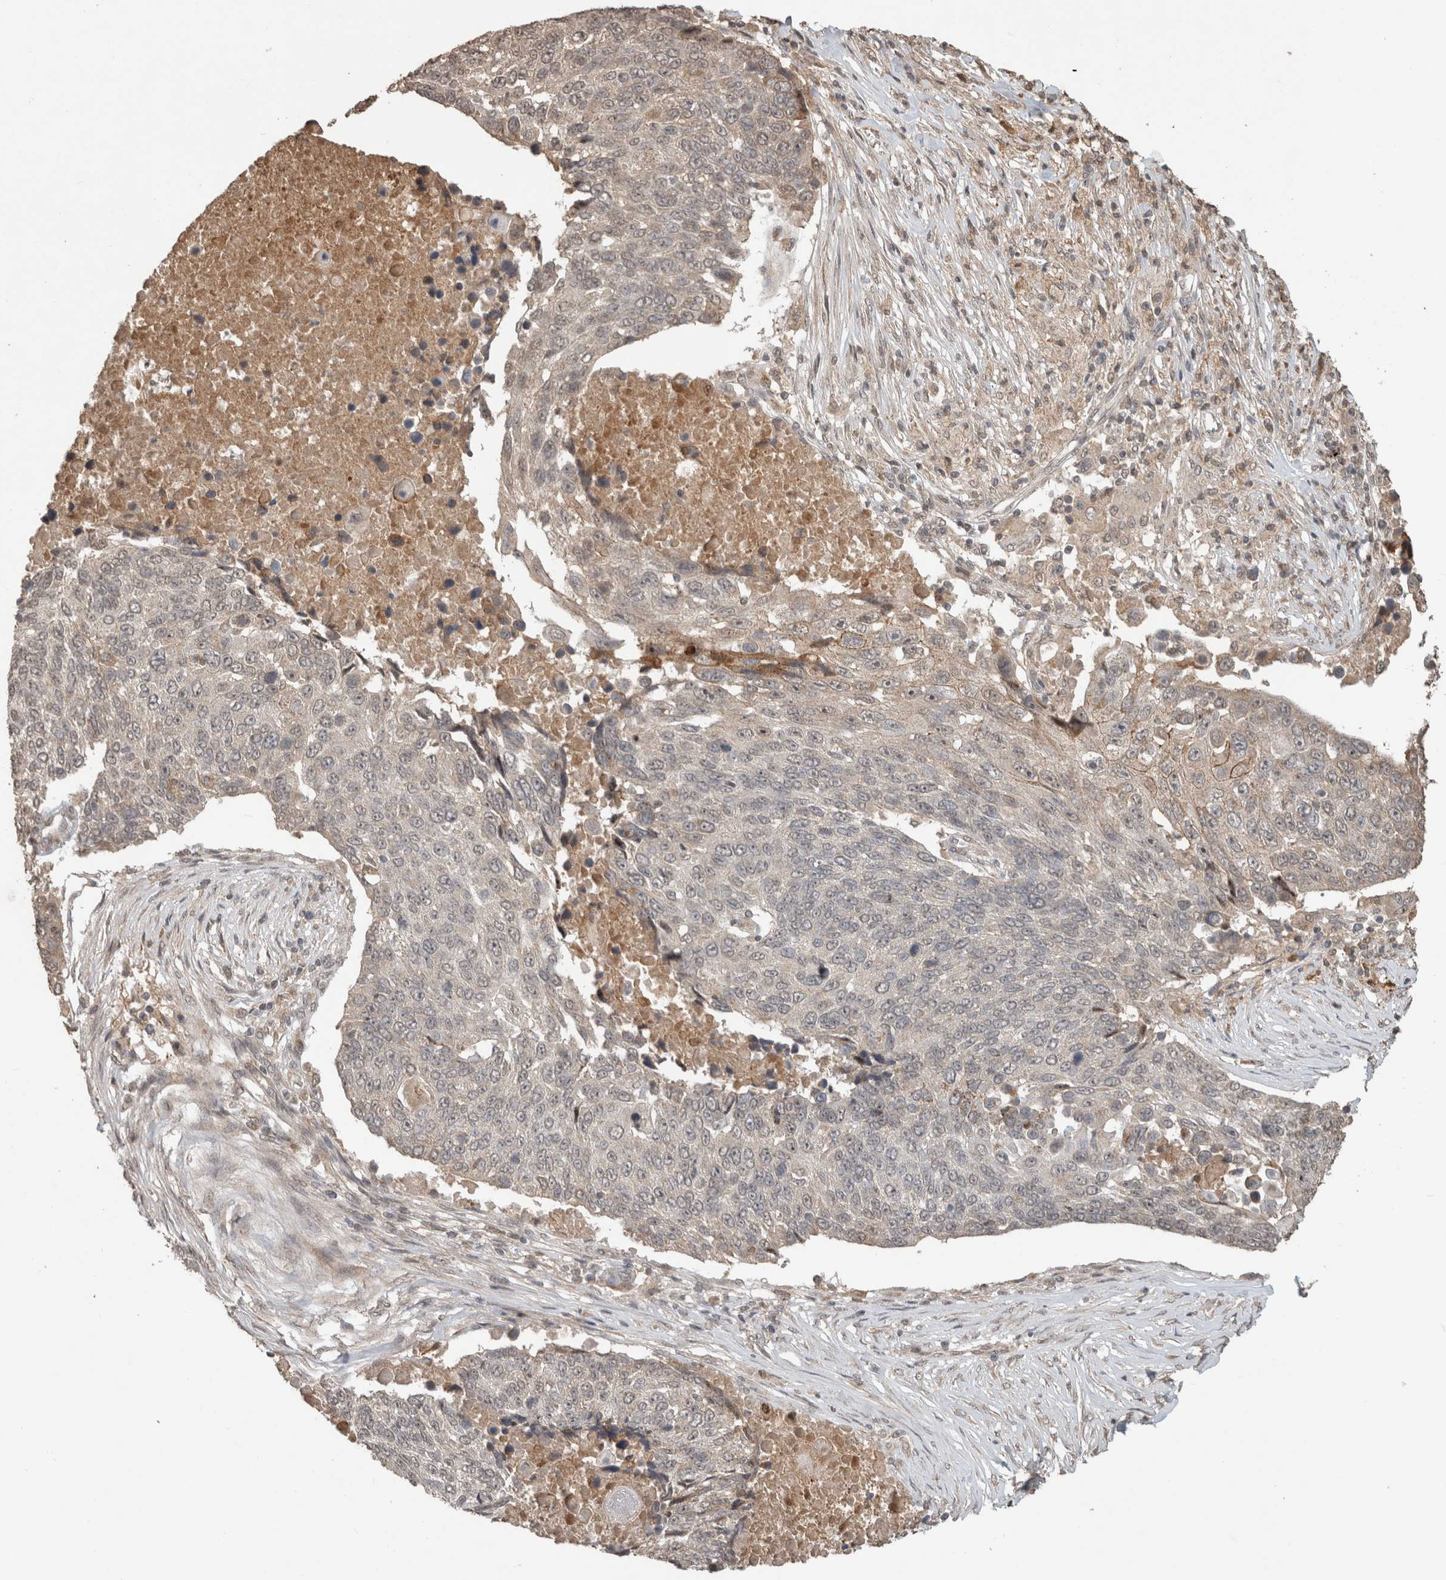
{"staining": {"intensity": "negative", "quantity": "none", "location": "none"}, "tissue": "lung cancer", "cell_type": "Tumor cells", "image_type": "cancer", "snomed": [{"axis": "morphology", "description": "Squamous cell carcinoma, NOS"}, {"axis": "topography", "description": "Lung"}], "caption": "An image of lung squamous cell carcinoma stained for a protein exhibits no brown staining in tumor cells.", "gene": "FAM3A", "patient": {"sex": "male", "age": 66}}